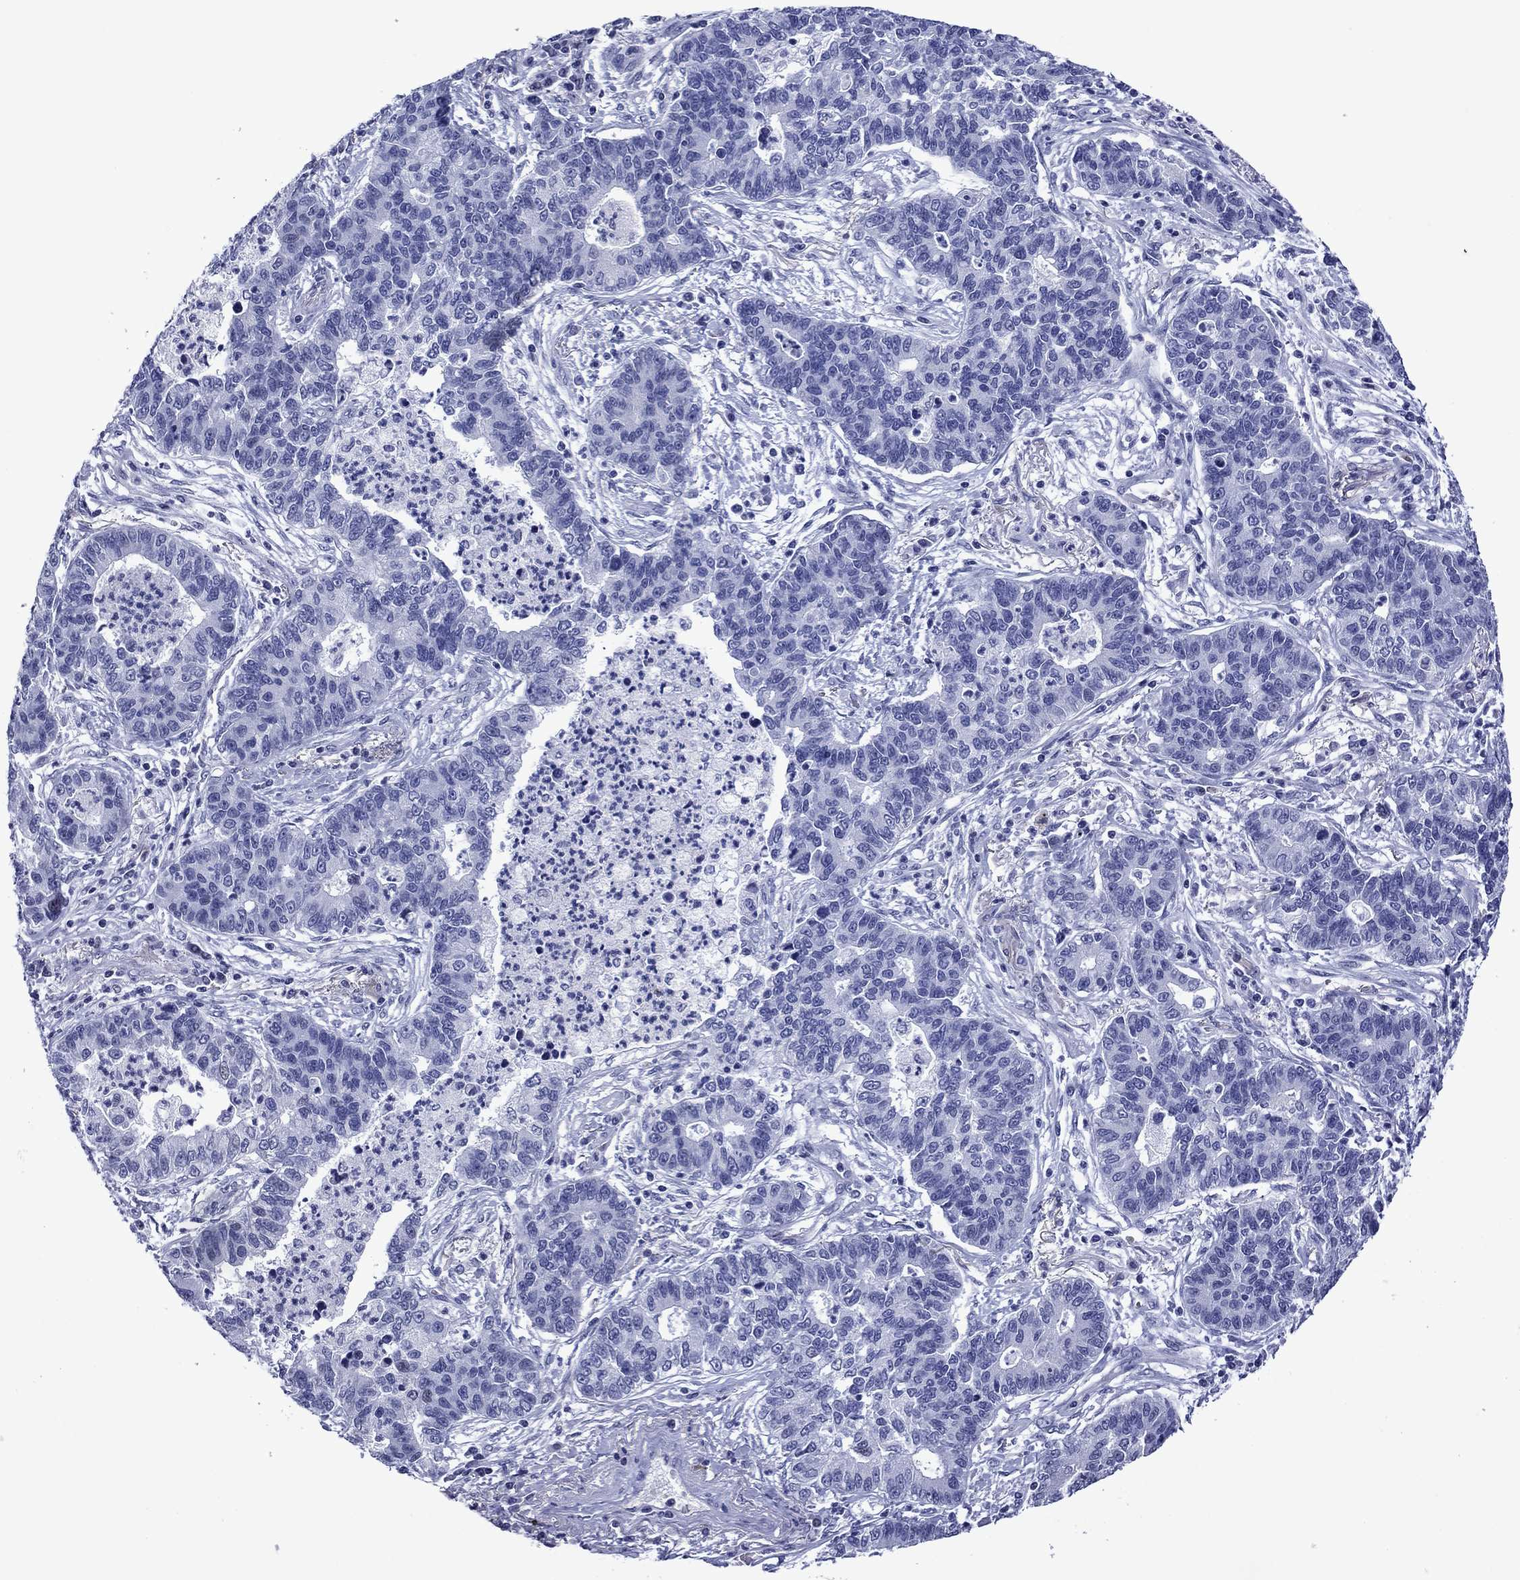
{"staining": {"intensity": "negative", "quantity": "none", "location": "none"}, "tissue": "lung cancer", "cell_type": "Tumor cells", "image_type": "cancer", "snomed": [{"axis": "morphology", "description": "Adenocarcinoma, NOS"}, {"axis": "topography", "description": "Lung"}], "caption": "A high-resolution histopathology image shows IHC staining of adenocarcinoma (lung), which displays no significant positivity in tumor cells.", "gene": "PIWIL1", "patient": {"sex": "female", "age": 57}}